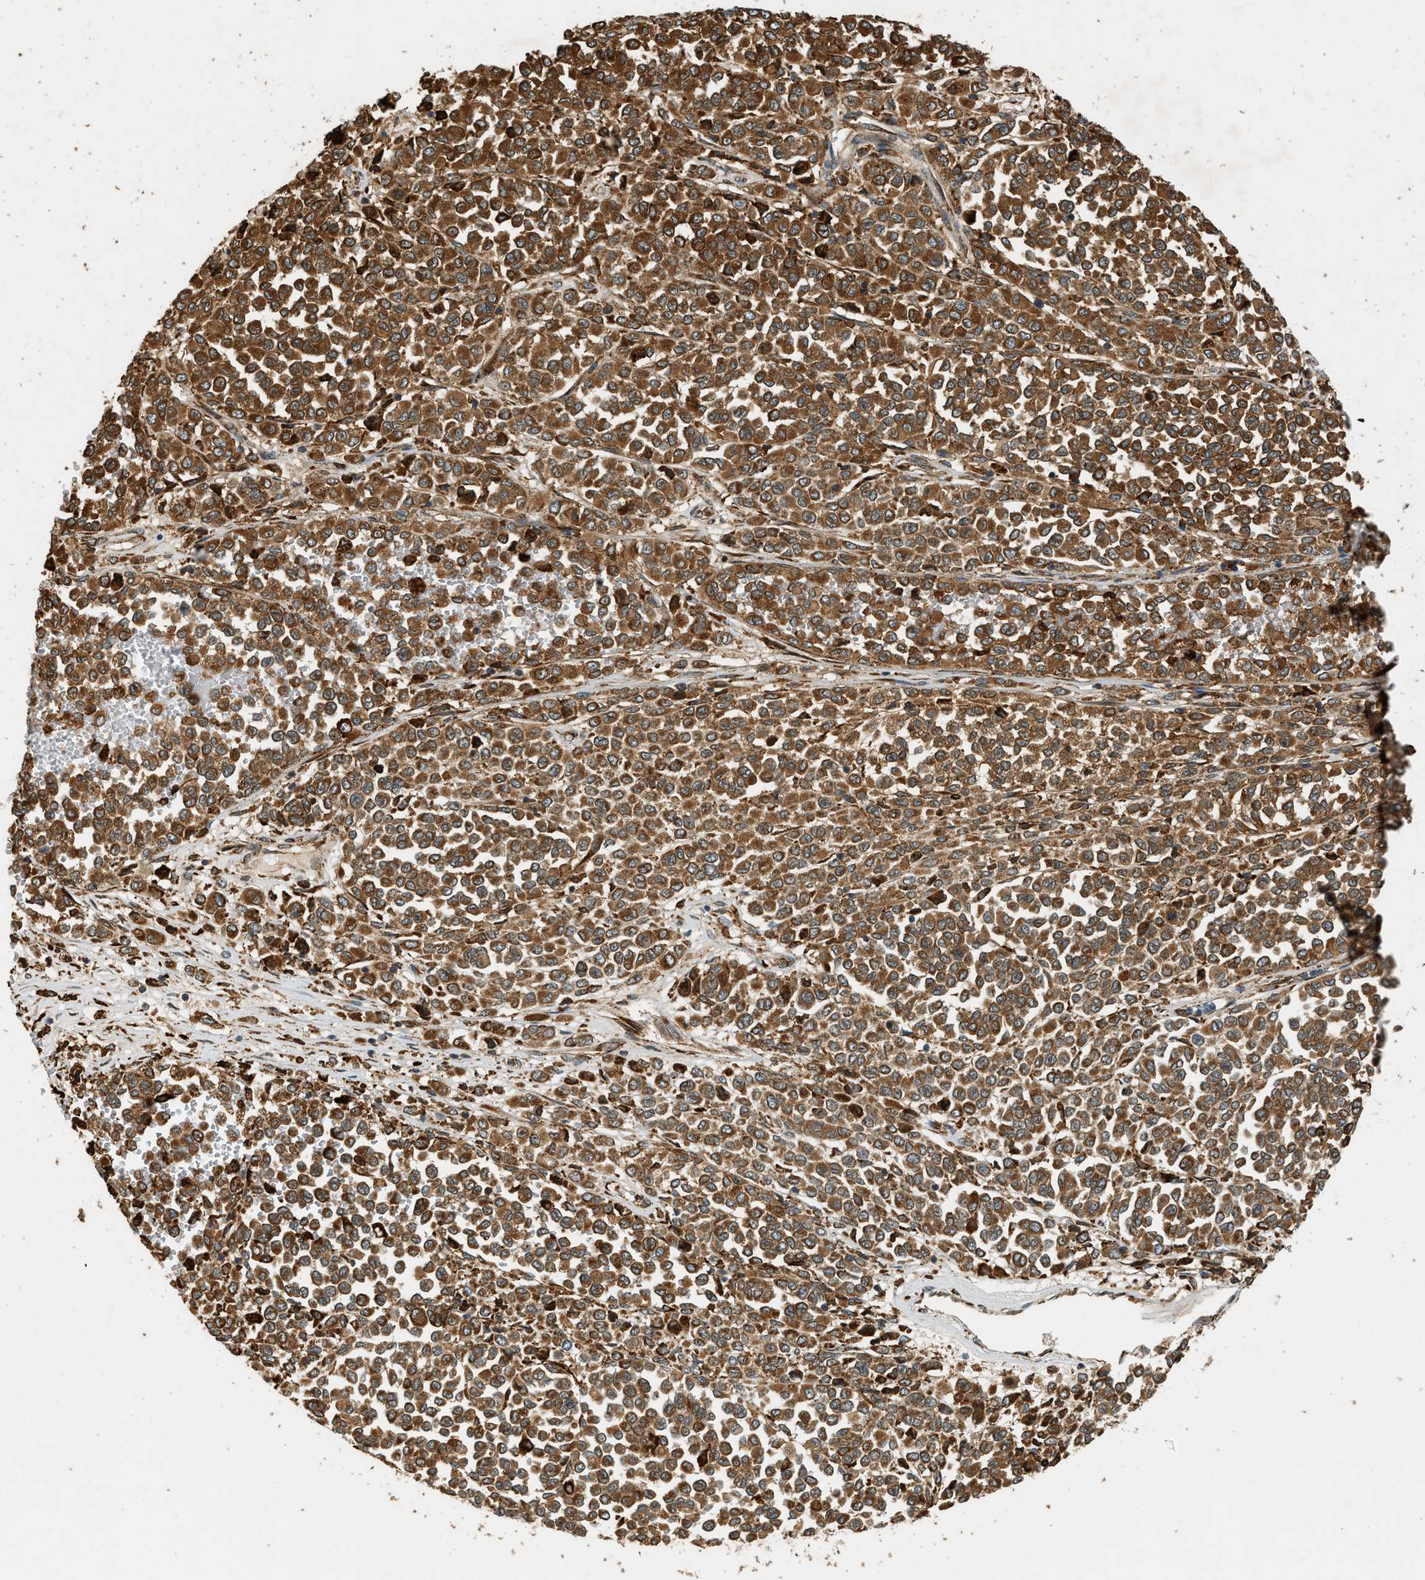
{"staining": {"intensity": "moderate", "quantity": ">75%", "location": "cytoplasmic/membranous,nuclear"}, "tissue": "melanoma", "cell_type": "Tumor cells", "image_type": "cancer", "snomed": [{"axis": "morphology", "description": "Malignant melanoma, Metastatic site"}, {"axis": "topography", "description": "Pancreas"}], "caption": "This image exhibits IHC staining of malignant melanoma (metastatic site), with medium moderate cytoplasmic/membranous and nuclear positivity in about >75% of tumor cells.", "gene": "SEMA4D", "patient": {"sex": "female", "age": 30}}